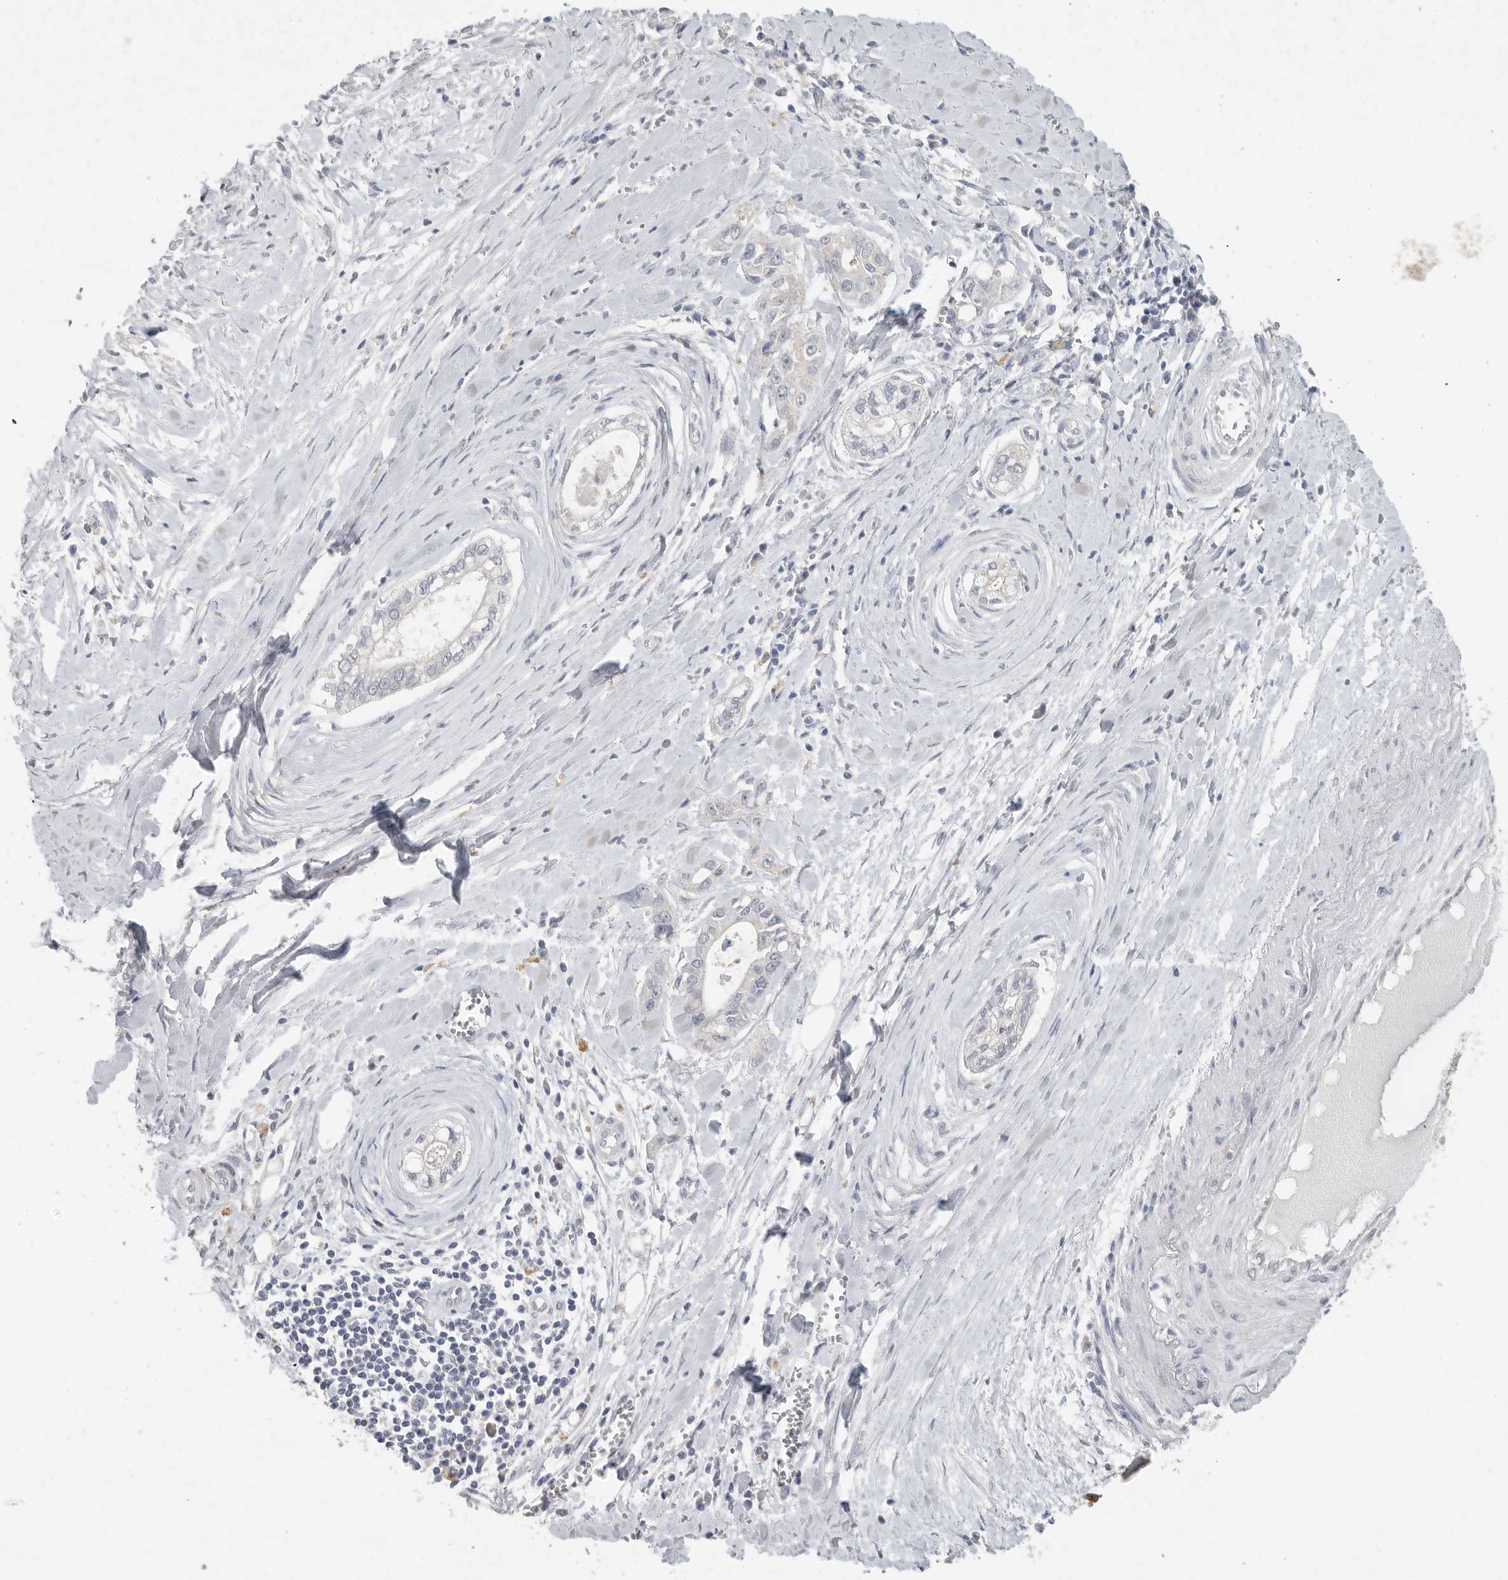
{"staining": {"intensity": "negative", "quantity": "none", "location": "none"}, "tissue": "pancreatic cancer", "cell_type": "Tumor cells", "image_type": "cancer", "snomed": [{"axis": "morphology", "description": "Adenocarcinoma, NOS"}, {"axis": "topography", "description": "Pancreas"}], "caption": "High power microscopy micrograph of an immunohistochemistry photomicrograph of pancreatic adenocarcinoma, revealing no significant positivity in tumor cells. The staining was performed using DAB (3,3'-diaminobenzidine) to visualize the protein expression in brown, while the nuclei were stained in blue with hematoxylin (Magnification: 20x).", "gene": "REG4", "patient": {"sex": "male", "age": 68}}